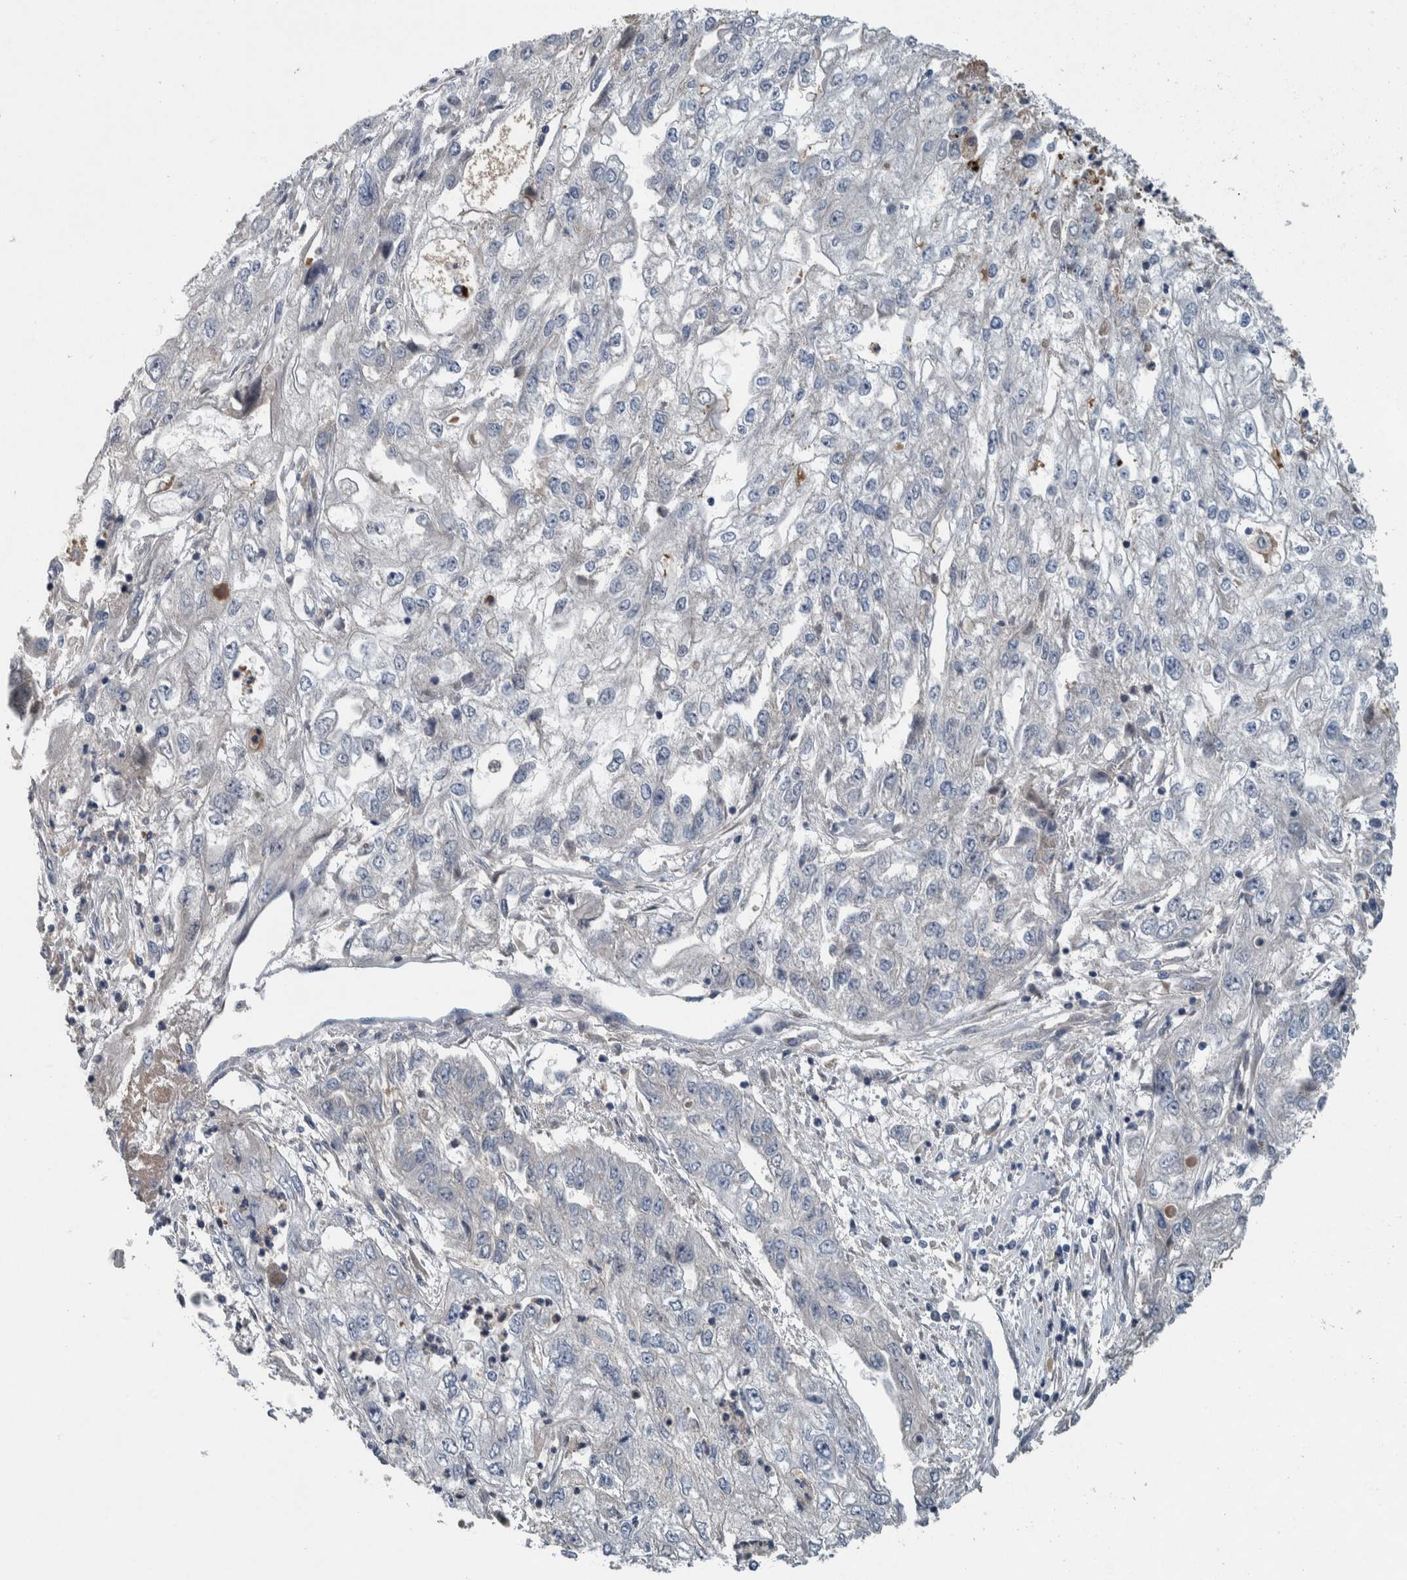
{"staining": {"intensity": "negative", "quantity": "none", "location": "none"}, "tissue": "endometrial cancer", "cell_type": "Tumor cells", "image_type": "cancer", "snomed": [{"axis": "morphology", "description": "Adenocarcinoma, NOS"}, {"axis": "topography", "description": "Endometrium"}], "caption": "A high-resolution histopathology image shows immunohistochemistry (IHC) staining of adenocarcinoma (endometrial), which demonstrates no significant expression in tumor cells. (DAB immunohistochemistry, high magnification).", "gene": "SERPINC1", "patient": {"sex": "female", "age": 49}}